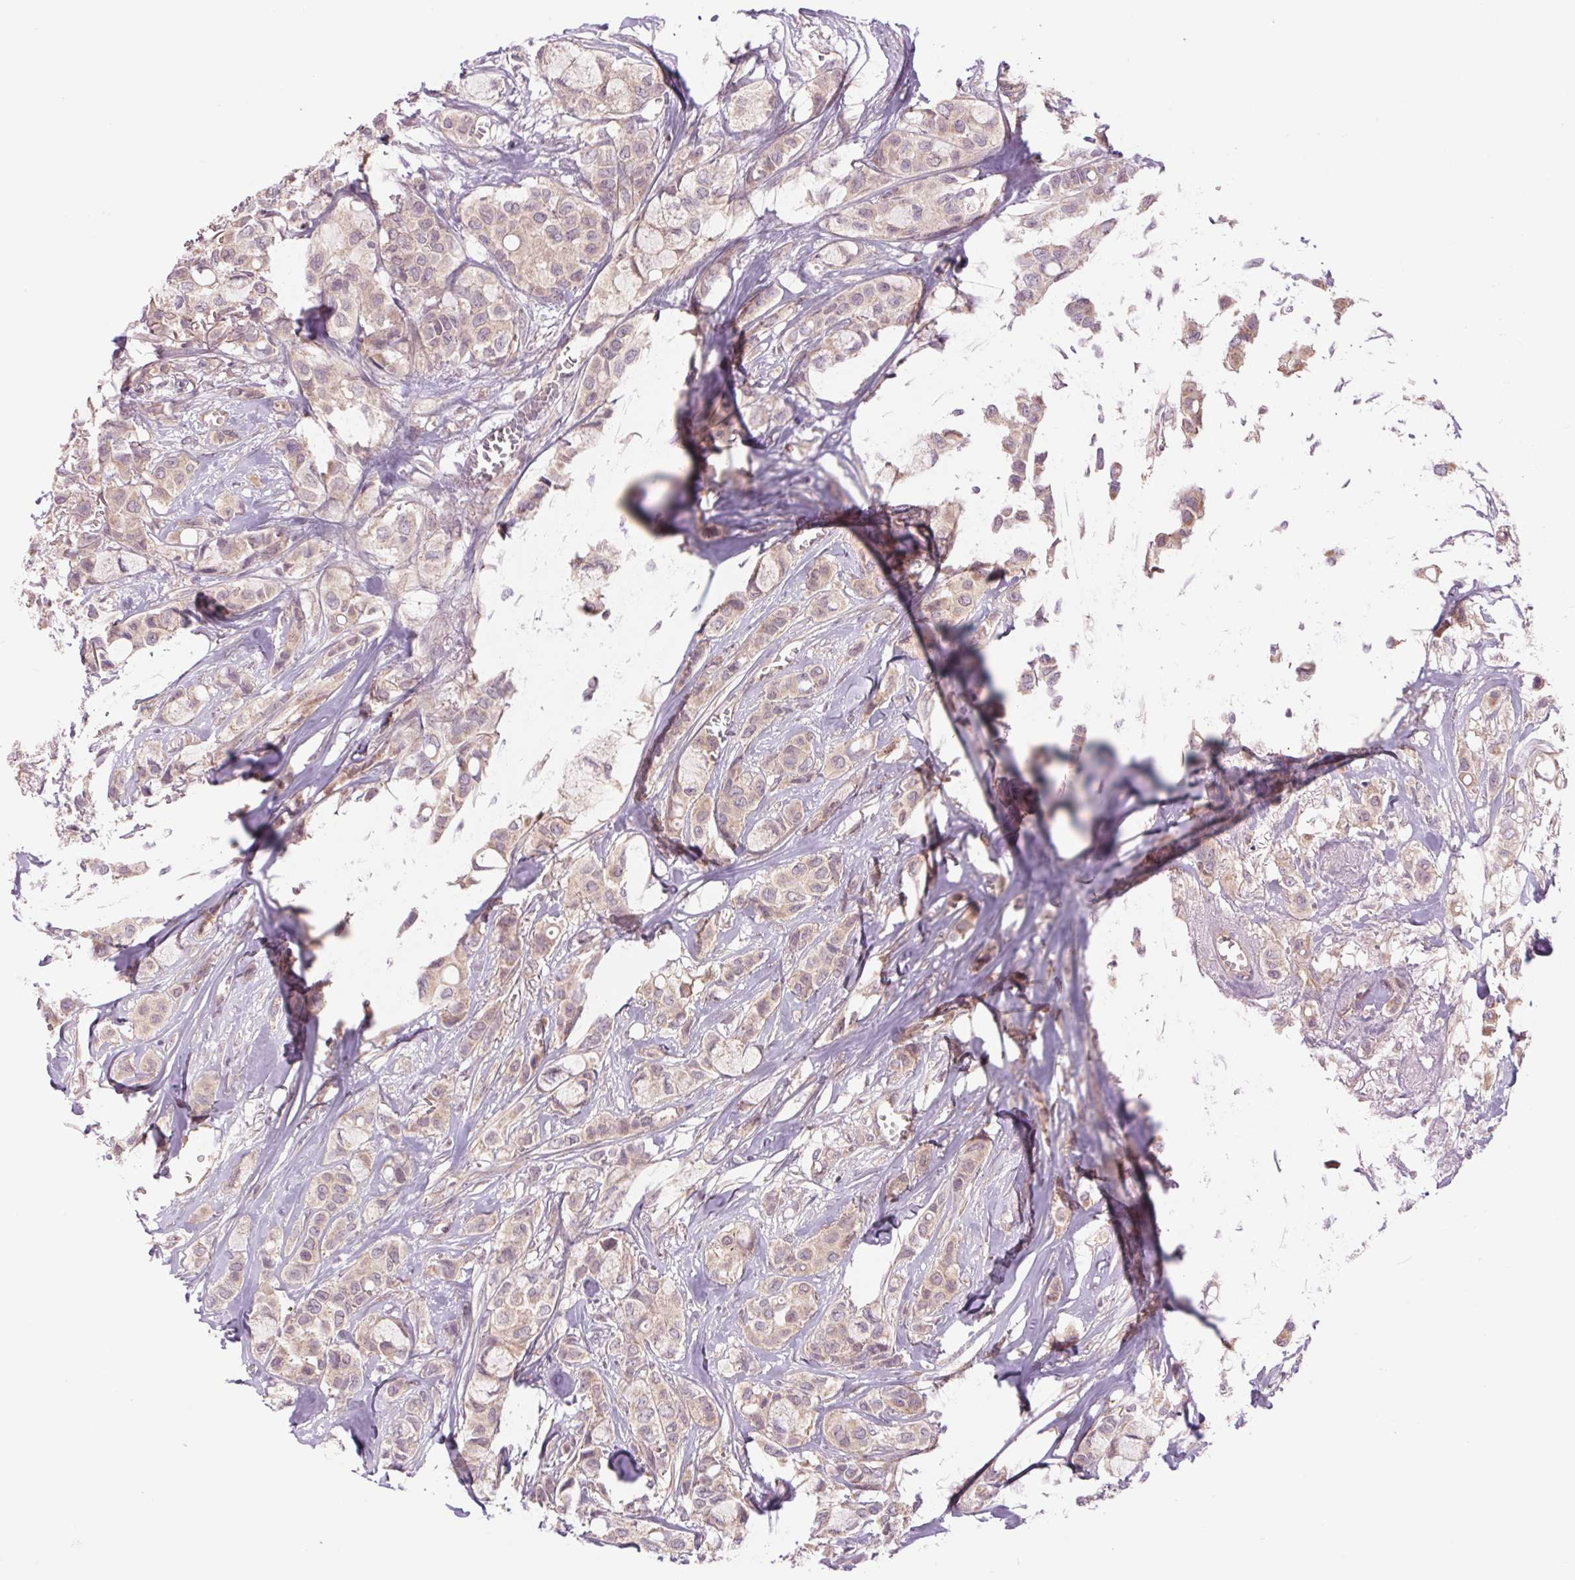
{"staining": {"intensity": "weak", "quantity": "<25%", "location": "cytoplasmic/membranous"}, "tissue": "breast cancer", "cell_type": "Tumor cells", "image_type": "cancer", "snomed": [{"axis": "morphology", "description": "Duct carcinoma"}, {"axis": "topography", "description": "Breast"}], "caption": "Photomicrograph shows no significant protein expression in tumor cells of breast cancer.", "gene": "SH3RF2", "patient": {"sex": "female", "age": 85}}